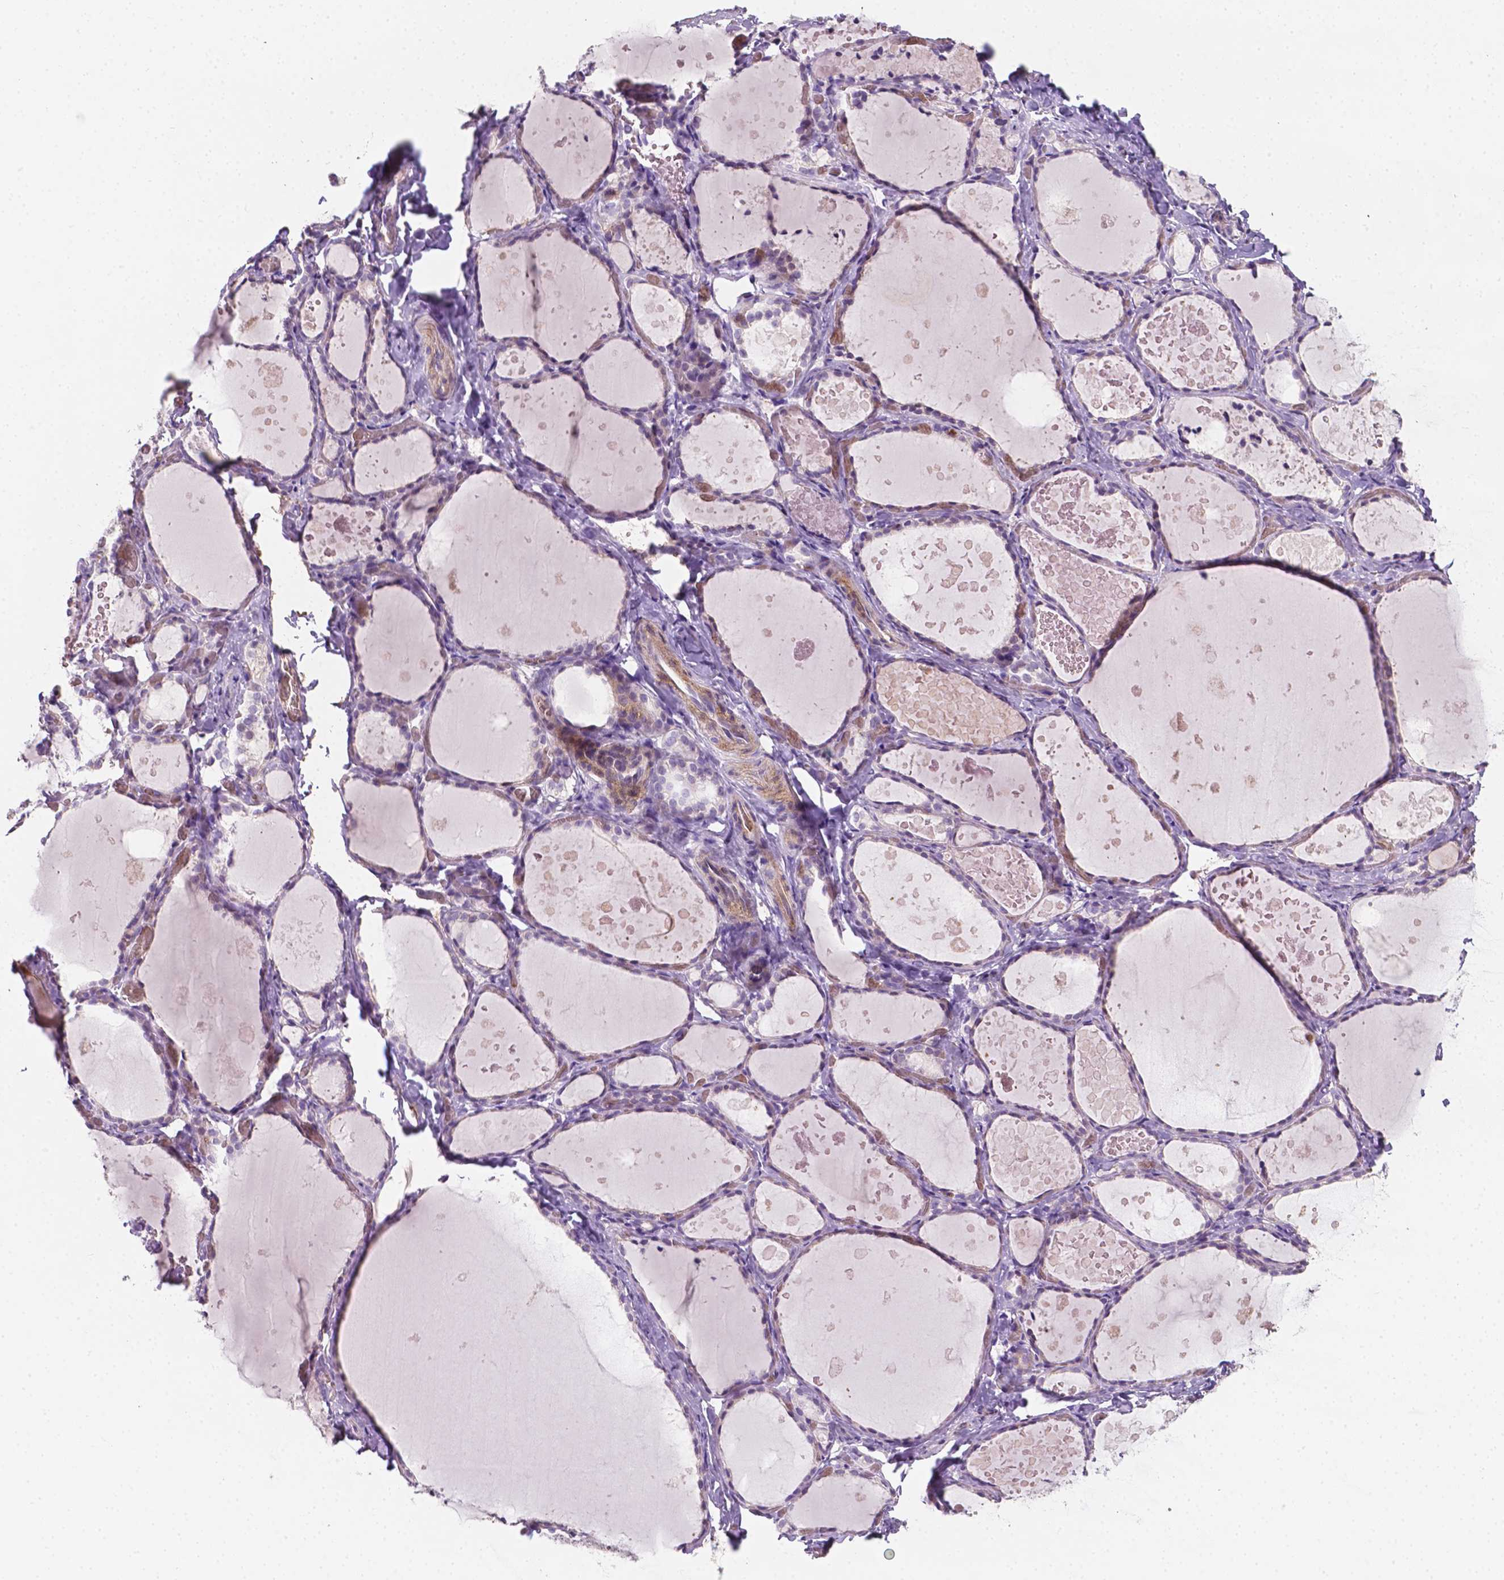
{"staining": {"intensity": "negative", "quantity": "none", "location": "none"}, "tissue": "thyroid gland", "cell_type": "Glandular cells", "image_type": "normal", "snomed": [{"axis": "morphology", "description": "Normal tissue, NOS"}, {"axis": "topography", "description": "Thyroid gland"}], "caption": "The immunohistochemistry (IHC) histopathology image has no significant expression in glandular cells of thyroid gland. (DAB (3,3'-diaminobenzidine) immunohistochemistry, high magnification).", "gene": "EGFR", "patient": {"sex": "female", "age": 56}}